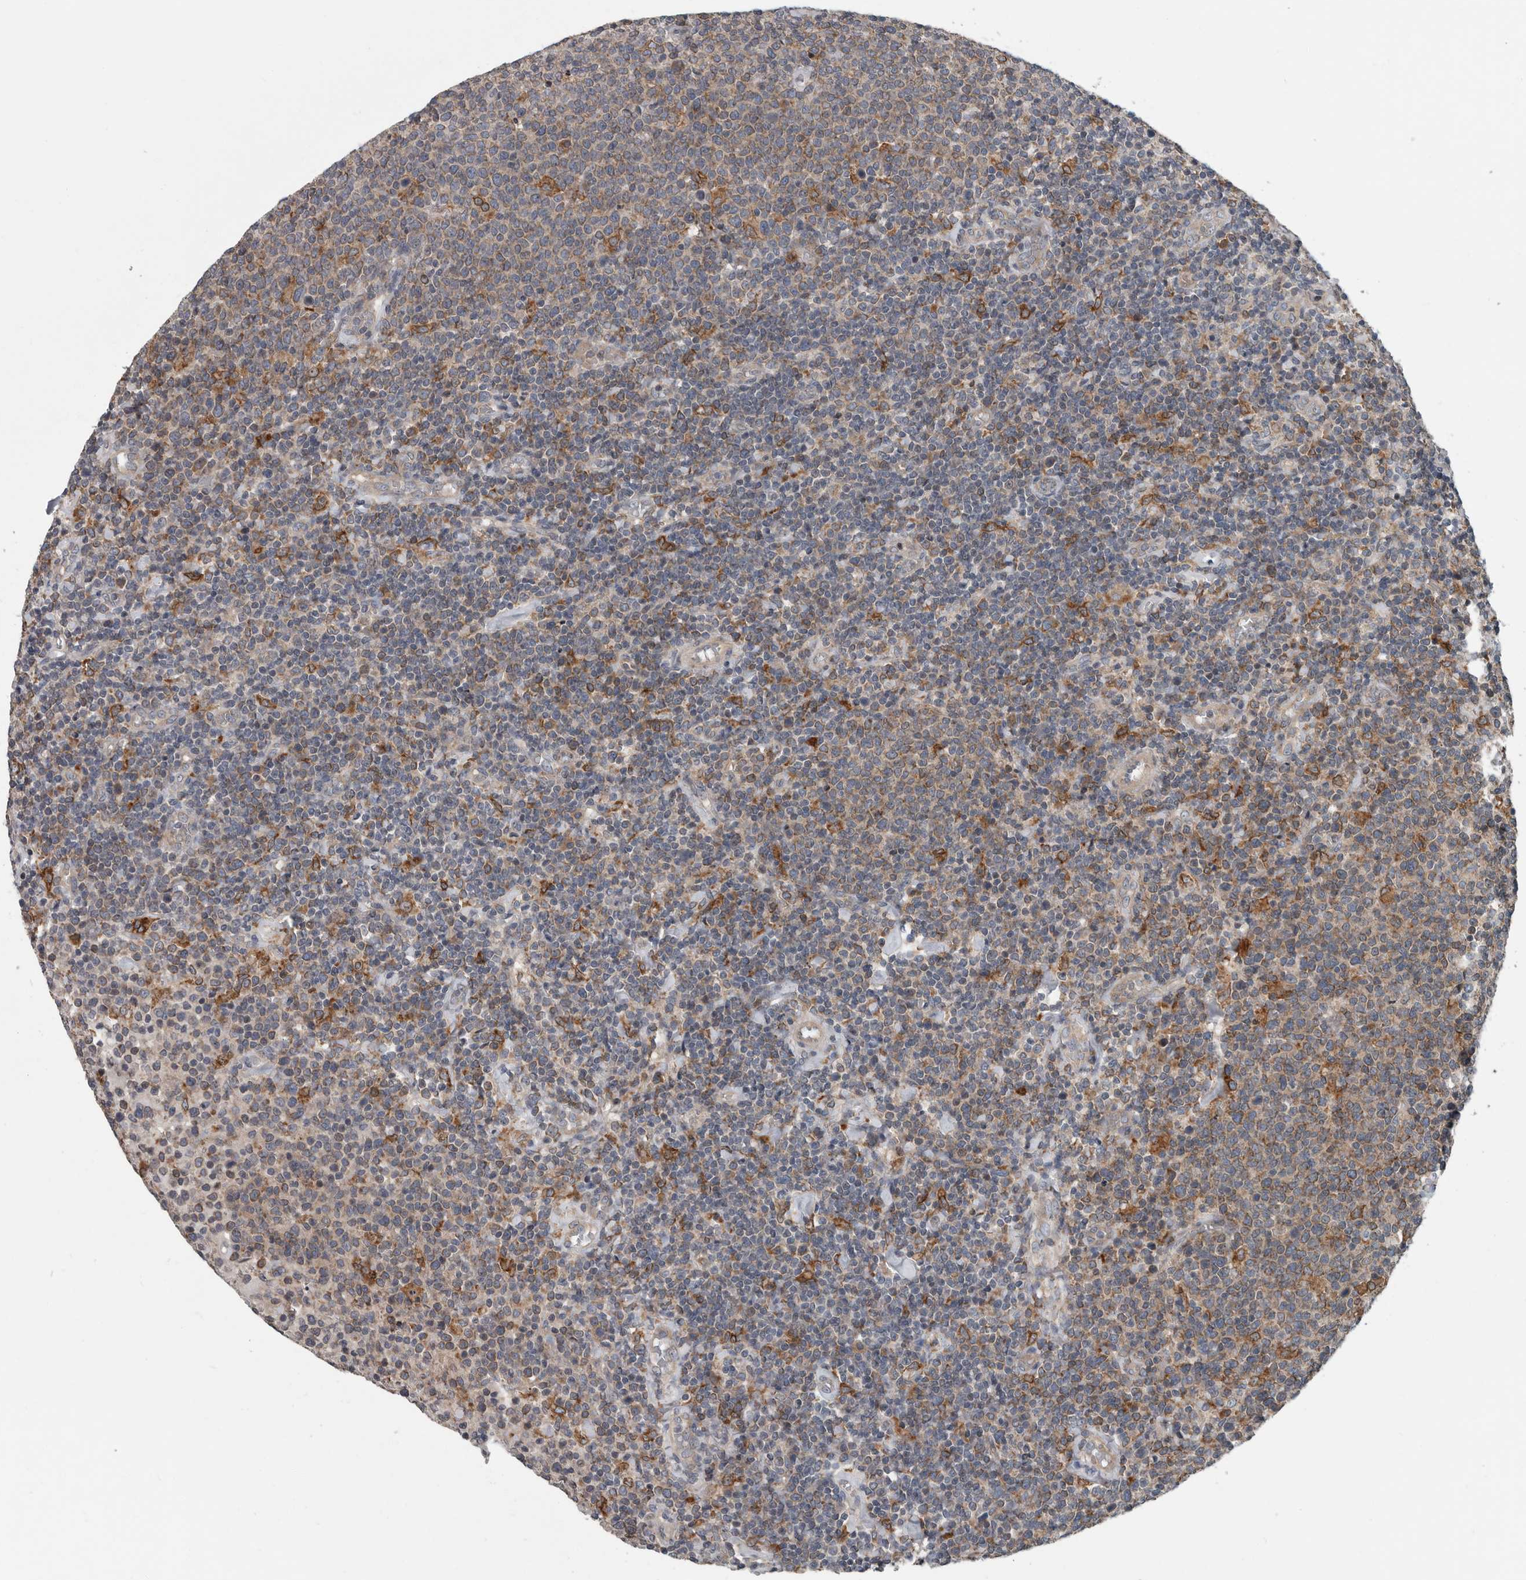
{"staining": {"intensity": "weak", "quantity": "25%-75%", "location": "cytoplasmic/membranous"}, "tissue": "lymphoma", "cell_type": "Tumor cells", "image_type": "cancer", "snomed": [{"axis": "morphology", "description": "Malignant lymphoma, non-Hodgkin's type, High grade"}, {"axis": "topography", "description": "Lymph node"}], "caption": "This is a photomicrograph of immunohistochemistry (IHC) staining of lymphoma, which shows weak staining in the cytoplasmic/membranous of tumor cells.", "gene": "TMEM199", "patient": {"sex": "male", "age": 61}}